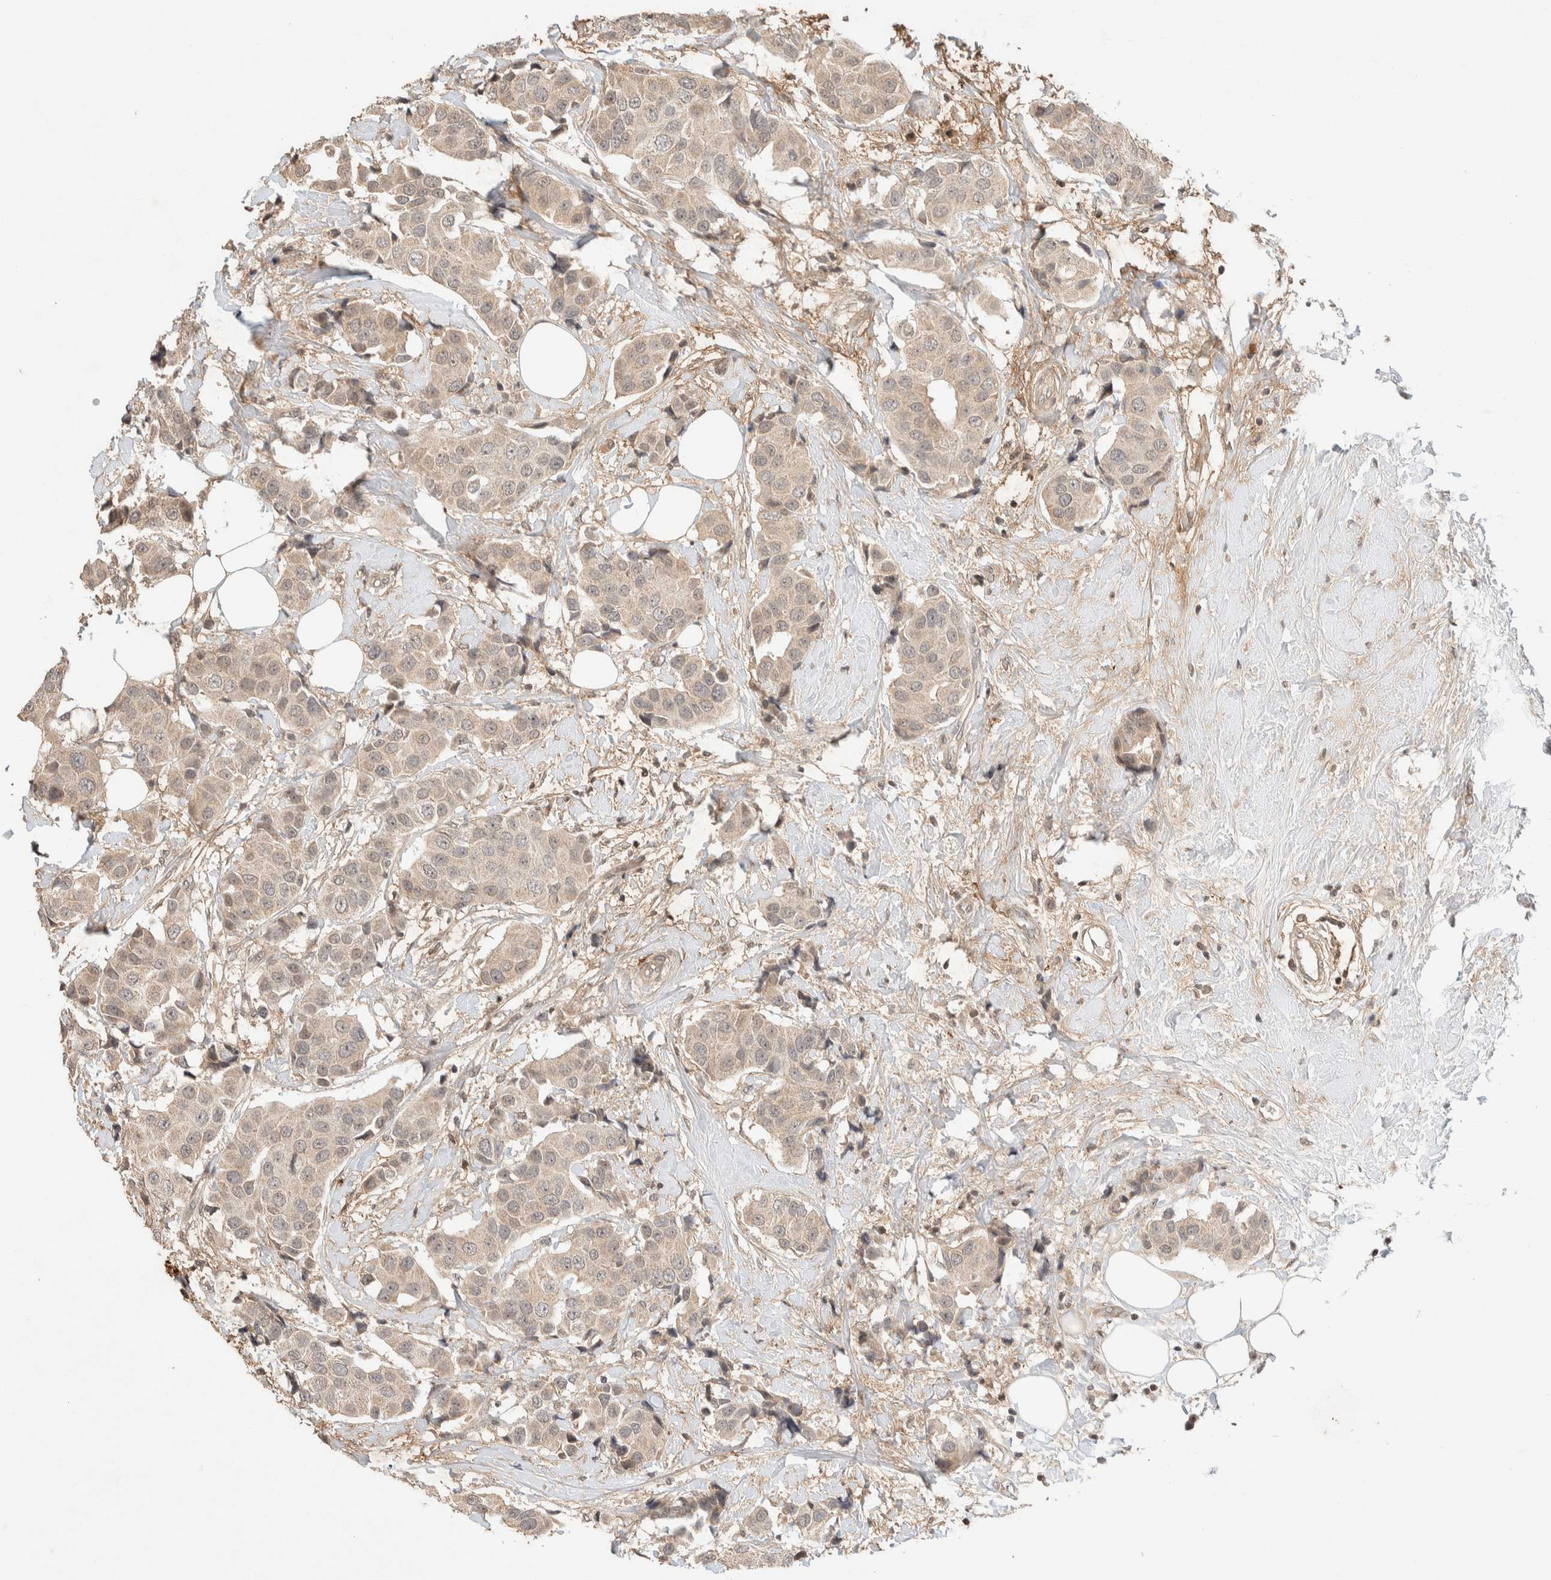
{"staining": {"intensity": "weak", "quantity": "25%-75%", "location": "cytoplasmic/membranous"}, "tissue": "breast cancer", "cell_type": "Tumor cells", "image_type": "cancer", "snomed": [{"axis": "morphology", "description": "Normal tissue, NOS"}, {"axis": "morphology", "description": "Duct carcinoma"}, {"axis": "topography", "description": "Breast"}], "caption": "Infiltrating ductal carcinoma (breast) stained with DAB (3,3'-diaminobenzidine) immunohistochemistry (IHC) shows low levels of weak cytoplasmic/membranous expression in approximately 25%-75% of tumor cells.", "gene": "THRA", "patient": {"sex": "female", "age": 39}}